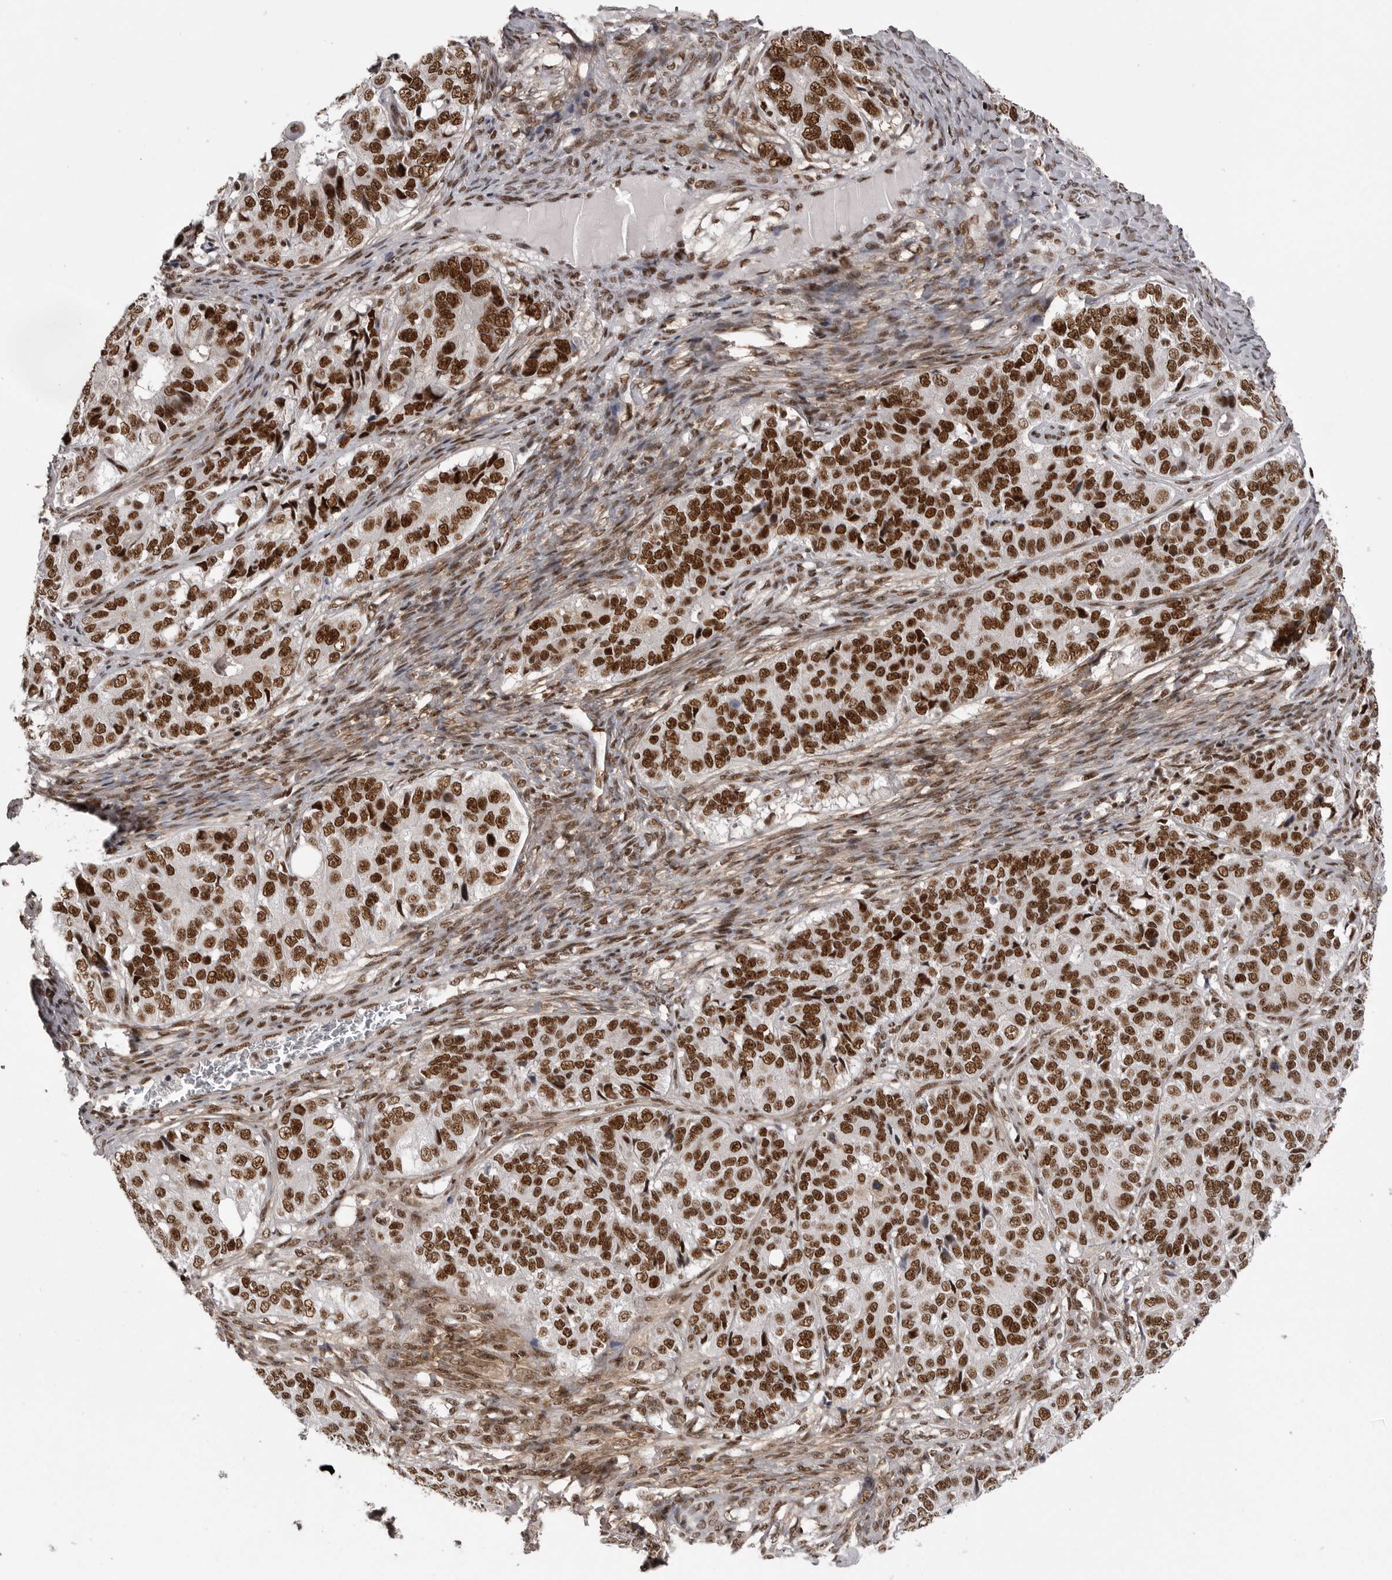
{"staining": {"intensity": "strong", "quantity": ">75%", "location": "nuclear"}, "tissue": "ovarian cancer", "cell_type": "Tumor cells", "image_type": "cancer", "snomed": [{"axis": "morphology", "description": "Carcinoma, endometroid"}, {"axis": "topography", "description": "Ovary"}], "caption": "Ovarian cancer was stained to show a protein in brown. There is high levels of strong nuclear positivity in about >75% of tumor cells.", "gene": "PPP1R8", "patient": {"sex": "female", "age": 51}}